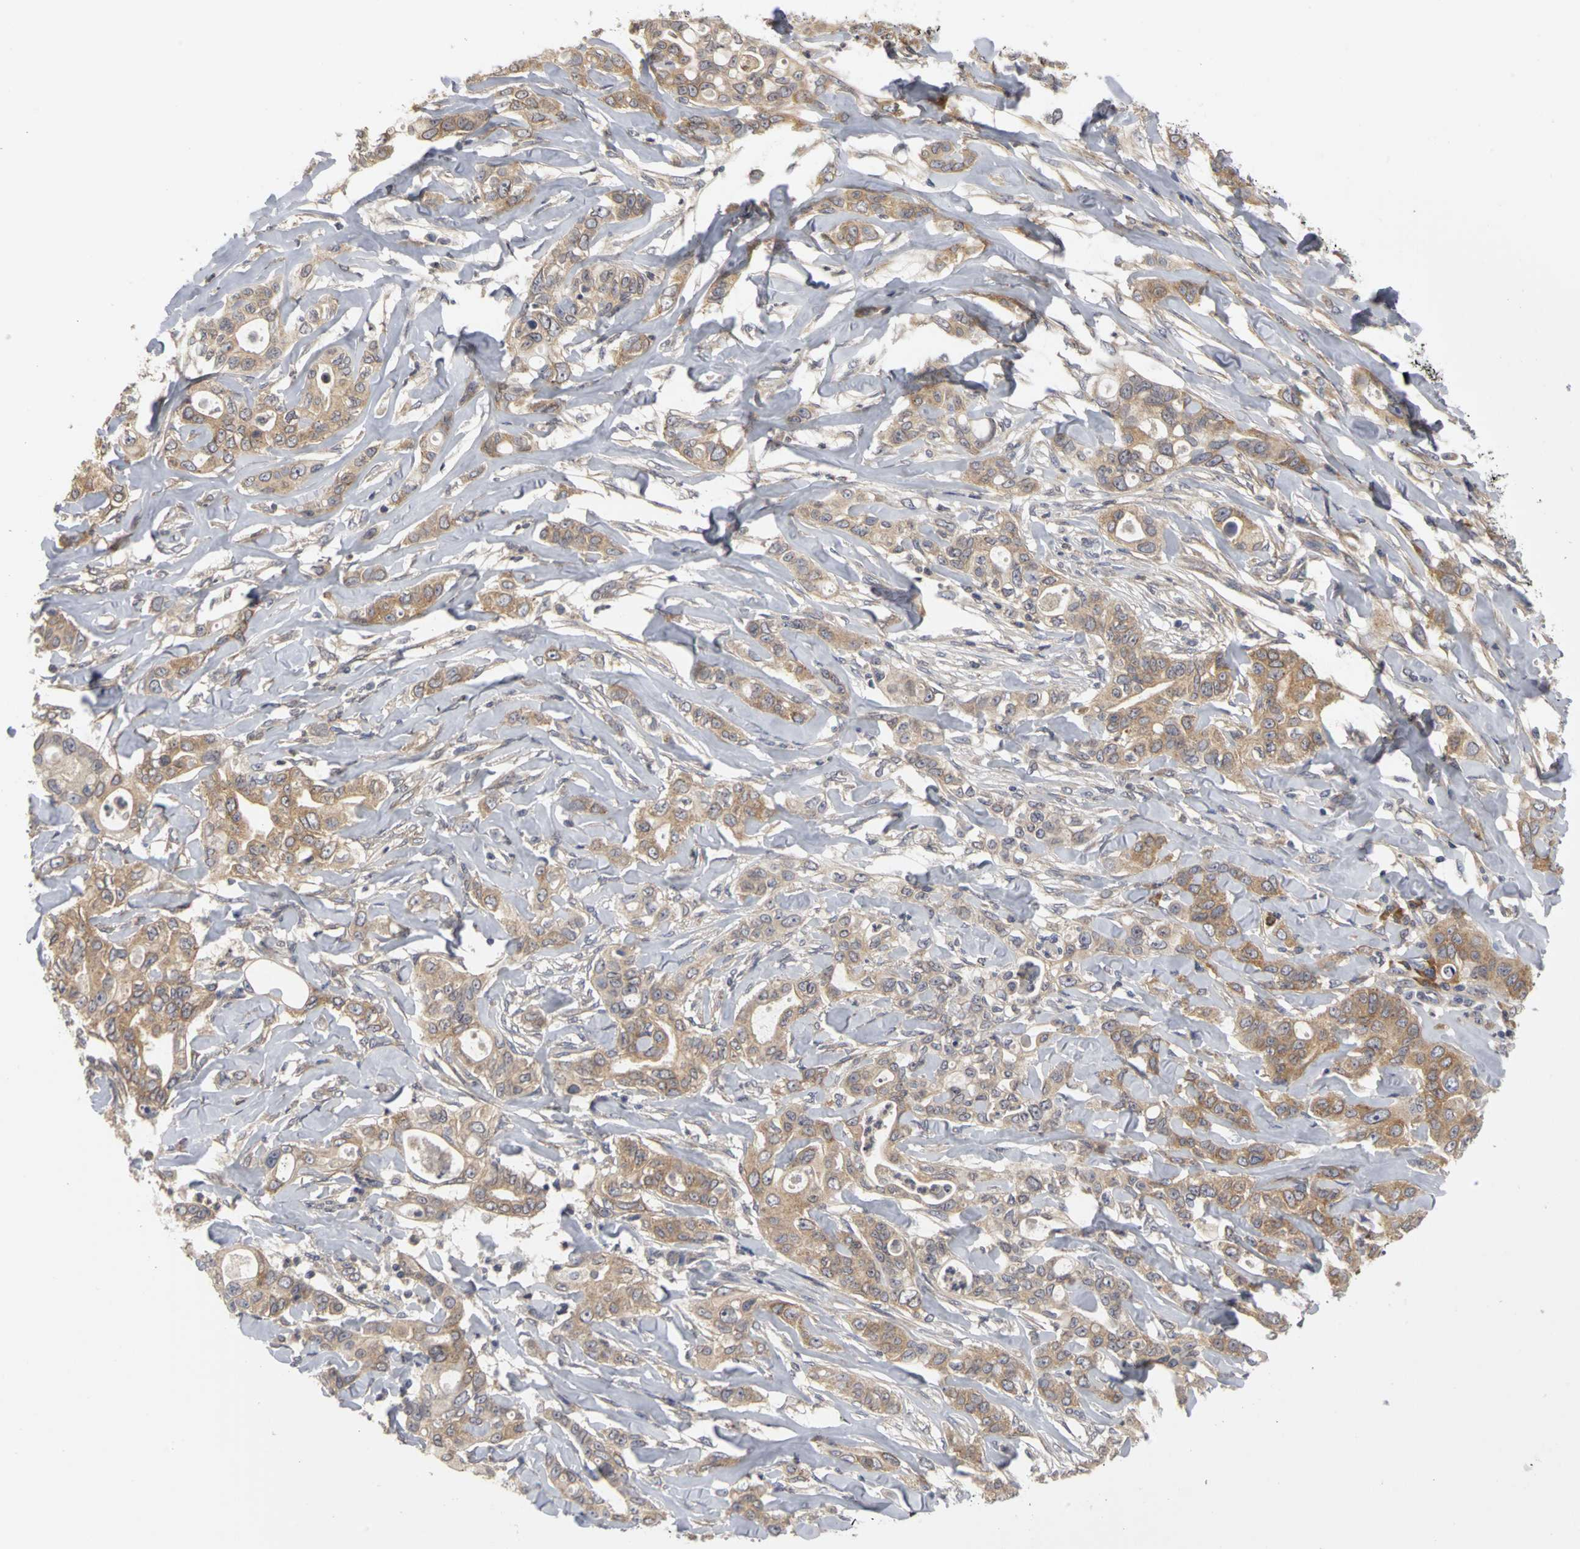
{"staining": {"intensity": "weak", "quantity": ">75%", "location": "cytoplasmic/membranous"}, "tissue": "liver cancer", "cell_type": "Tumor cells", "image_type": "cancer", "snomed": [{"axis": "morphology", "description": "Cholangiocarcinoma"}, {"axis": "topography", "description": "Liver"}], "caption": "About >75% of tumor cells in cholangiocarcinoma (liver) display weak cytoplasmic/membranous protein positivity as visualized by brown immunohistochemical staining.", "gene": "IRAK1", "patient": {"sex": "female", "age": 67}}